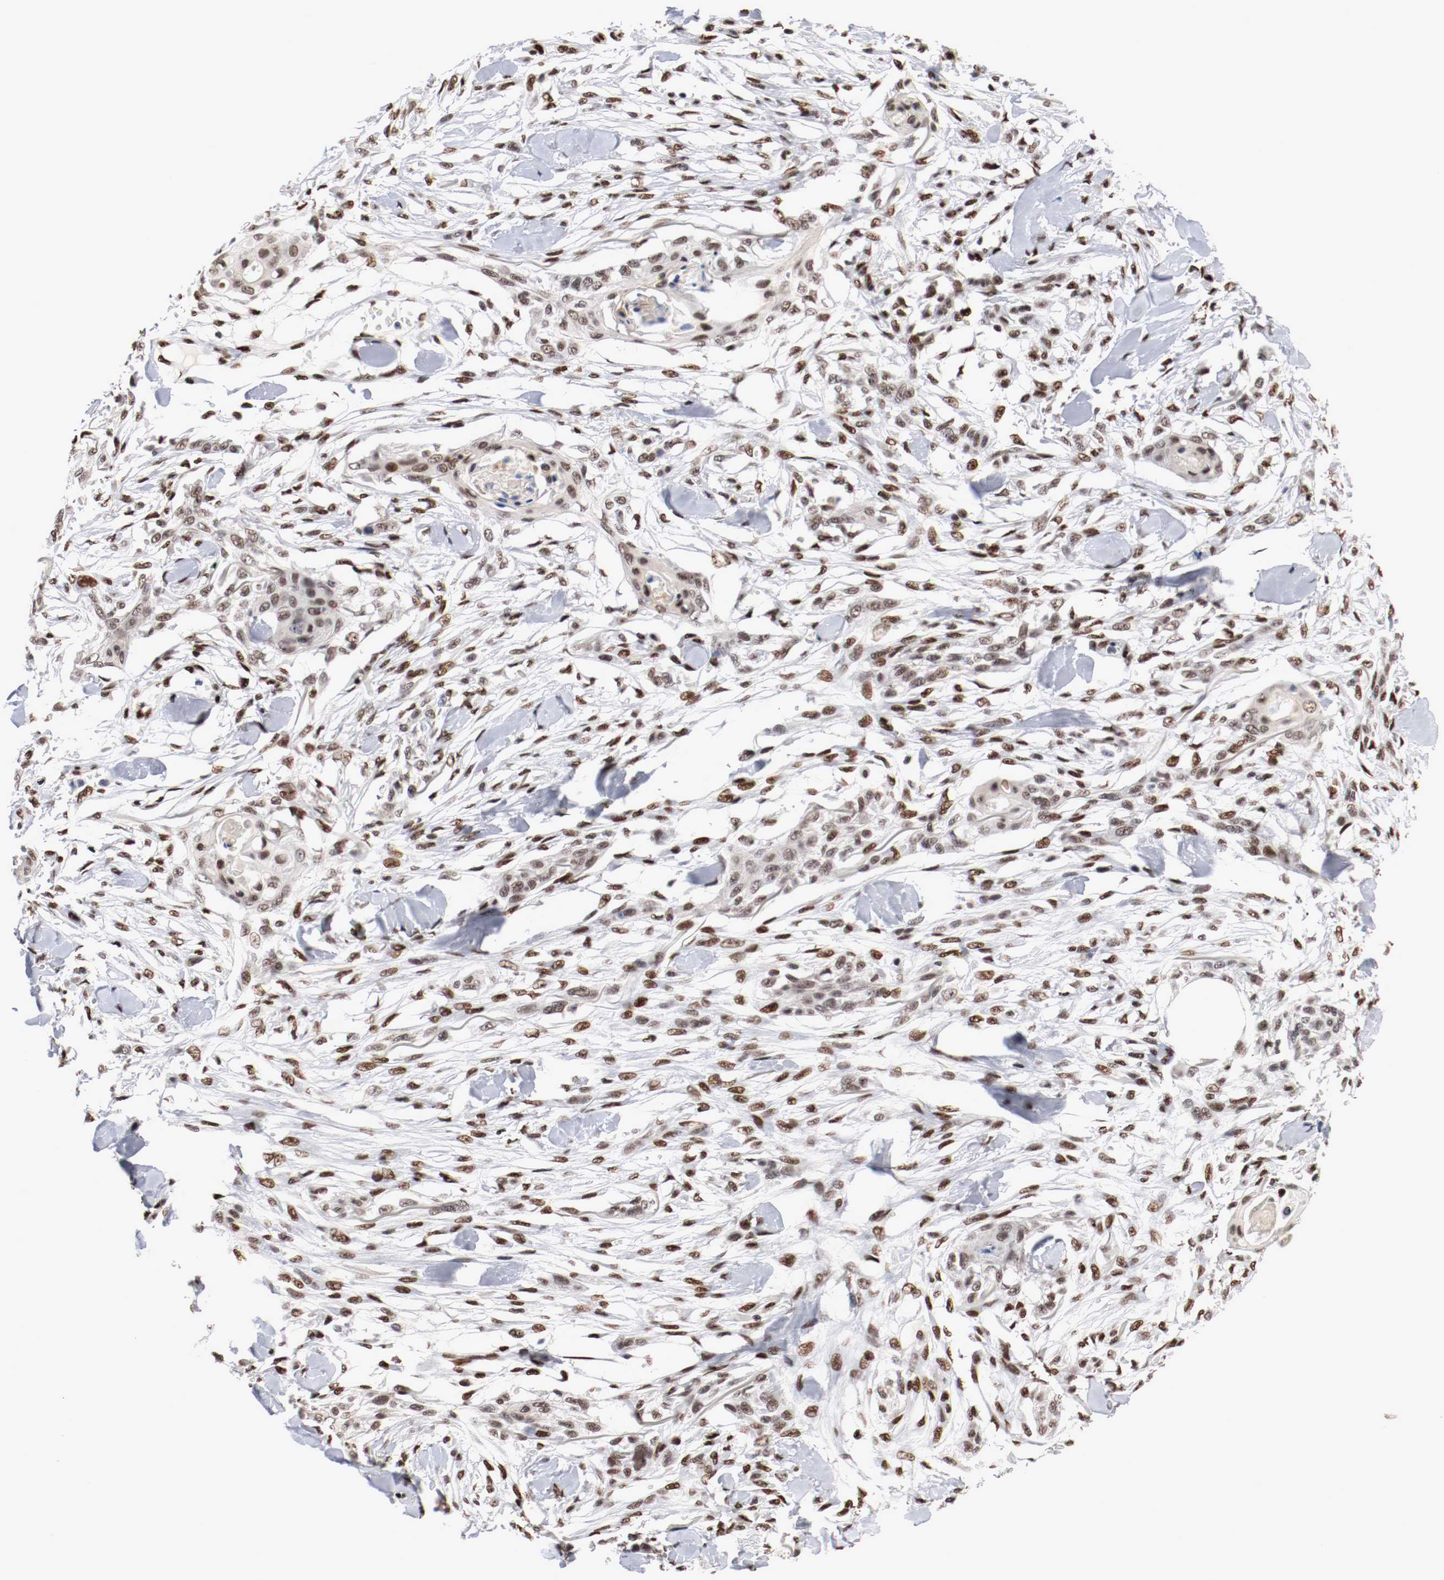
{"staining": {"intensity": "strong", "quantity": ">75%", "location": "nuclear"}, "tissue": "skin cancer", "cell_type": "Tumor cells", "image_type": "cancer", "snomed": [{"axis": "morphology", "description": "Normal tissue, NOS"}, {"axis": "morphology", "description": "Squamous cell carcinoma, NOS"}, {"axis": "topography", "description": "Skin"}], "caption": "An IHC photomicrograph of tumor tissue is shown. Protein staining in brown shows strong nuclear positivity in skin squamous cell carcinoma within tumor cells.", "gene": "MEF2D", "patient": {"sex": "female", "age": 59}}